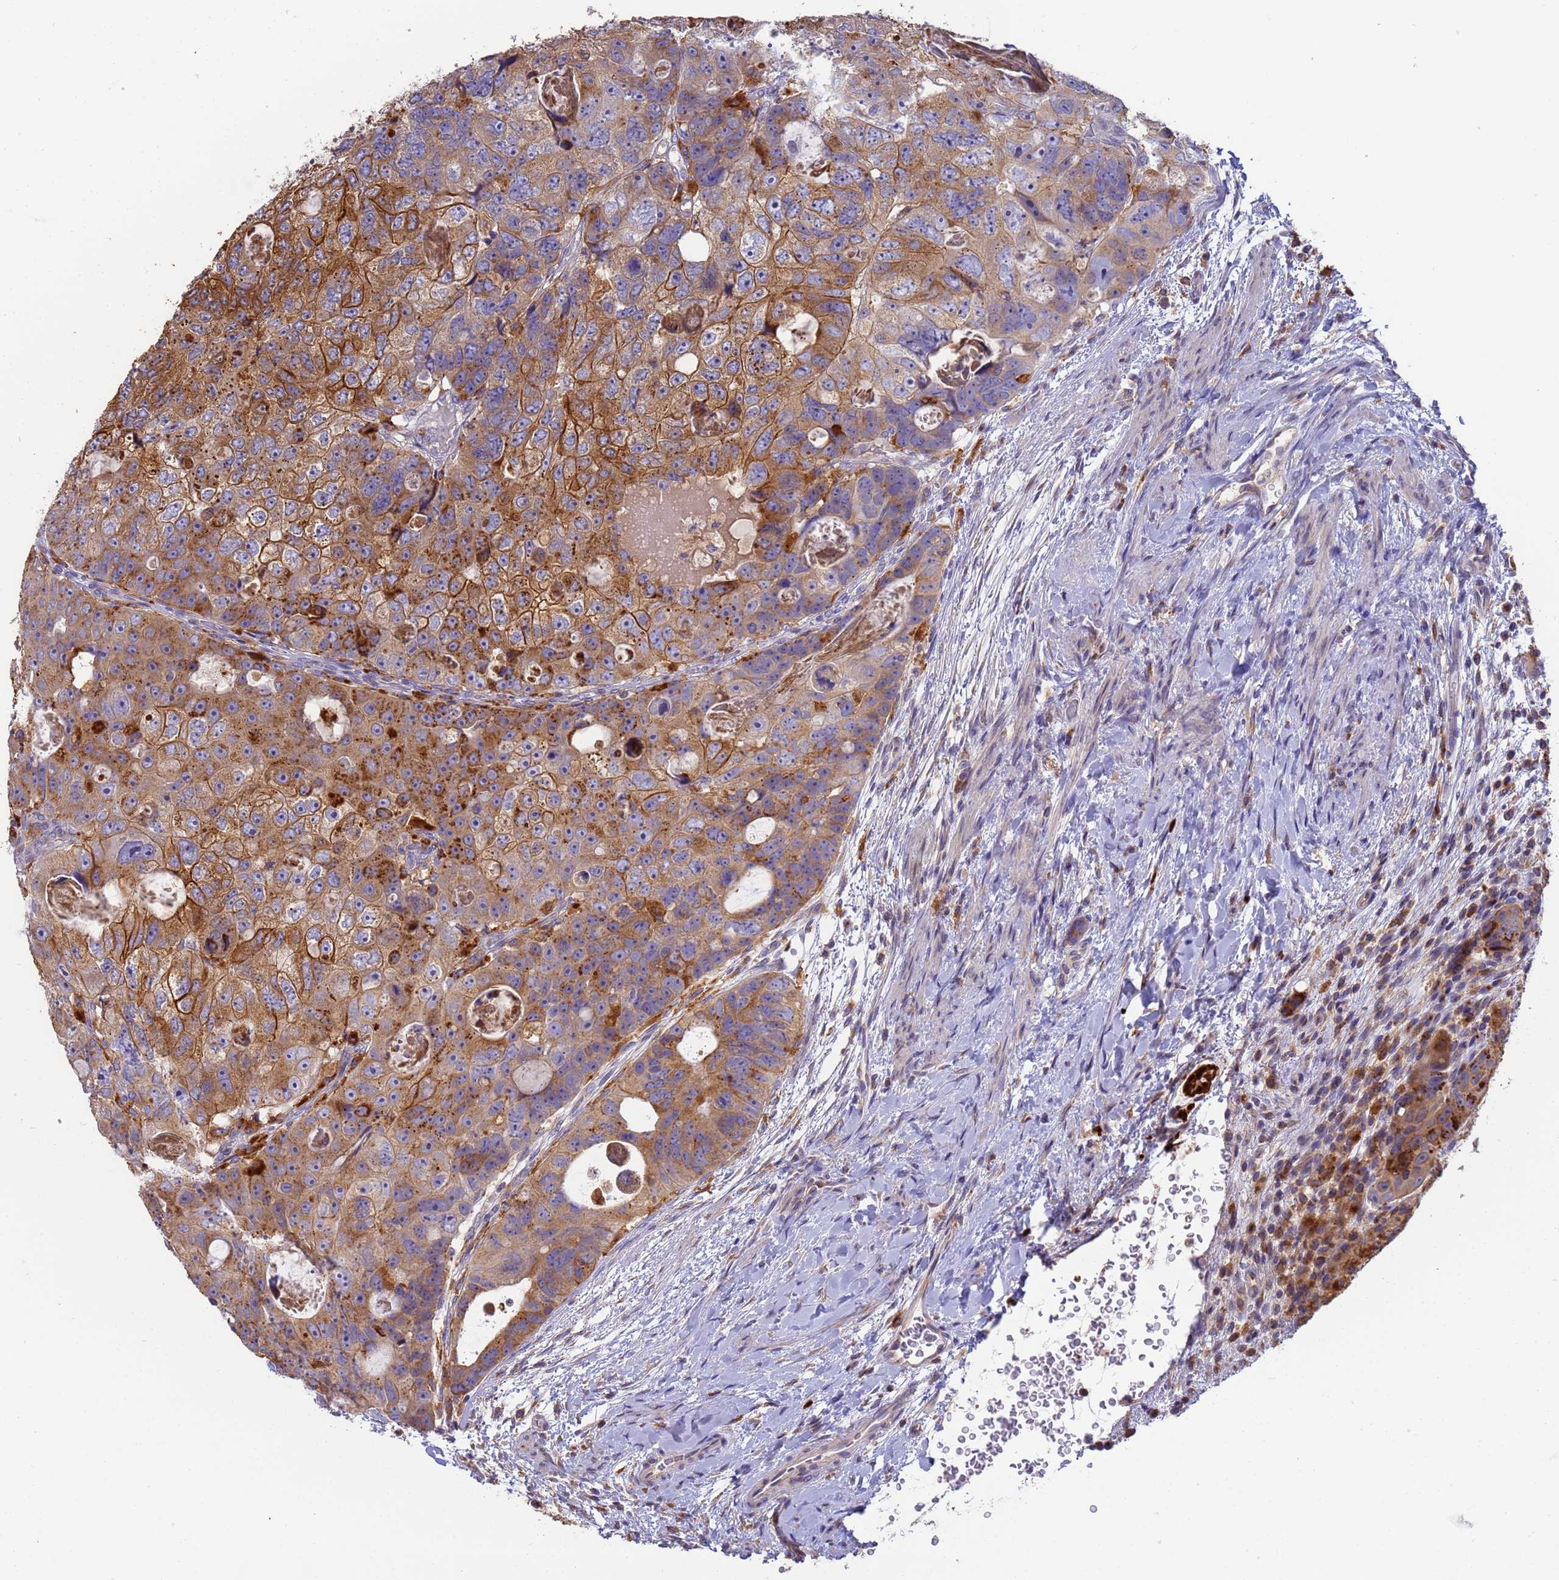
{"staining": {"intensity": "strong", "quantity": ">75%", "location": "cytoplasmic/membranous"}, "tissue": "colorectal cancer", "cell_type": "Tumor cells", "image_type": "cancer", "snomed": [{"axis": "morphology", "description": "Adenocarcinoma, NOS"}, {"axis": "topography", "description": "Rectum"}], "caption": "About >75% of tumor cells in colorectal adenocarcinoma reveal strong cytoplasmic/membranous protein positivity as visualized by brown immunohistochemical staining.", "gene": "M6PR", "patient": {"sex": "male", "age": 59}}